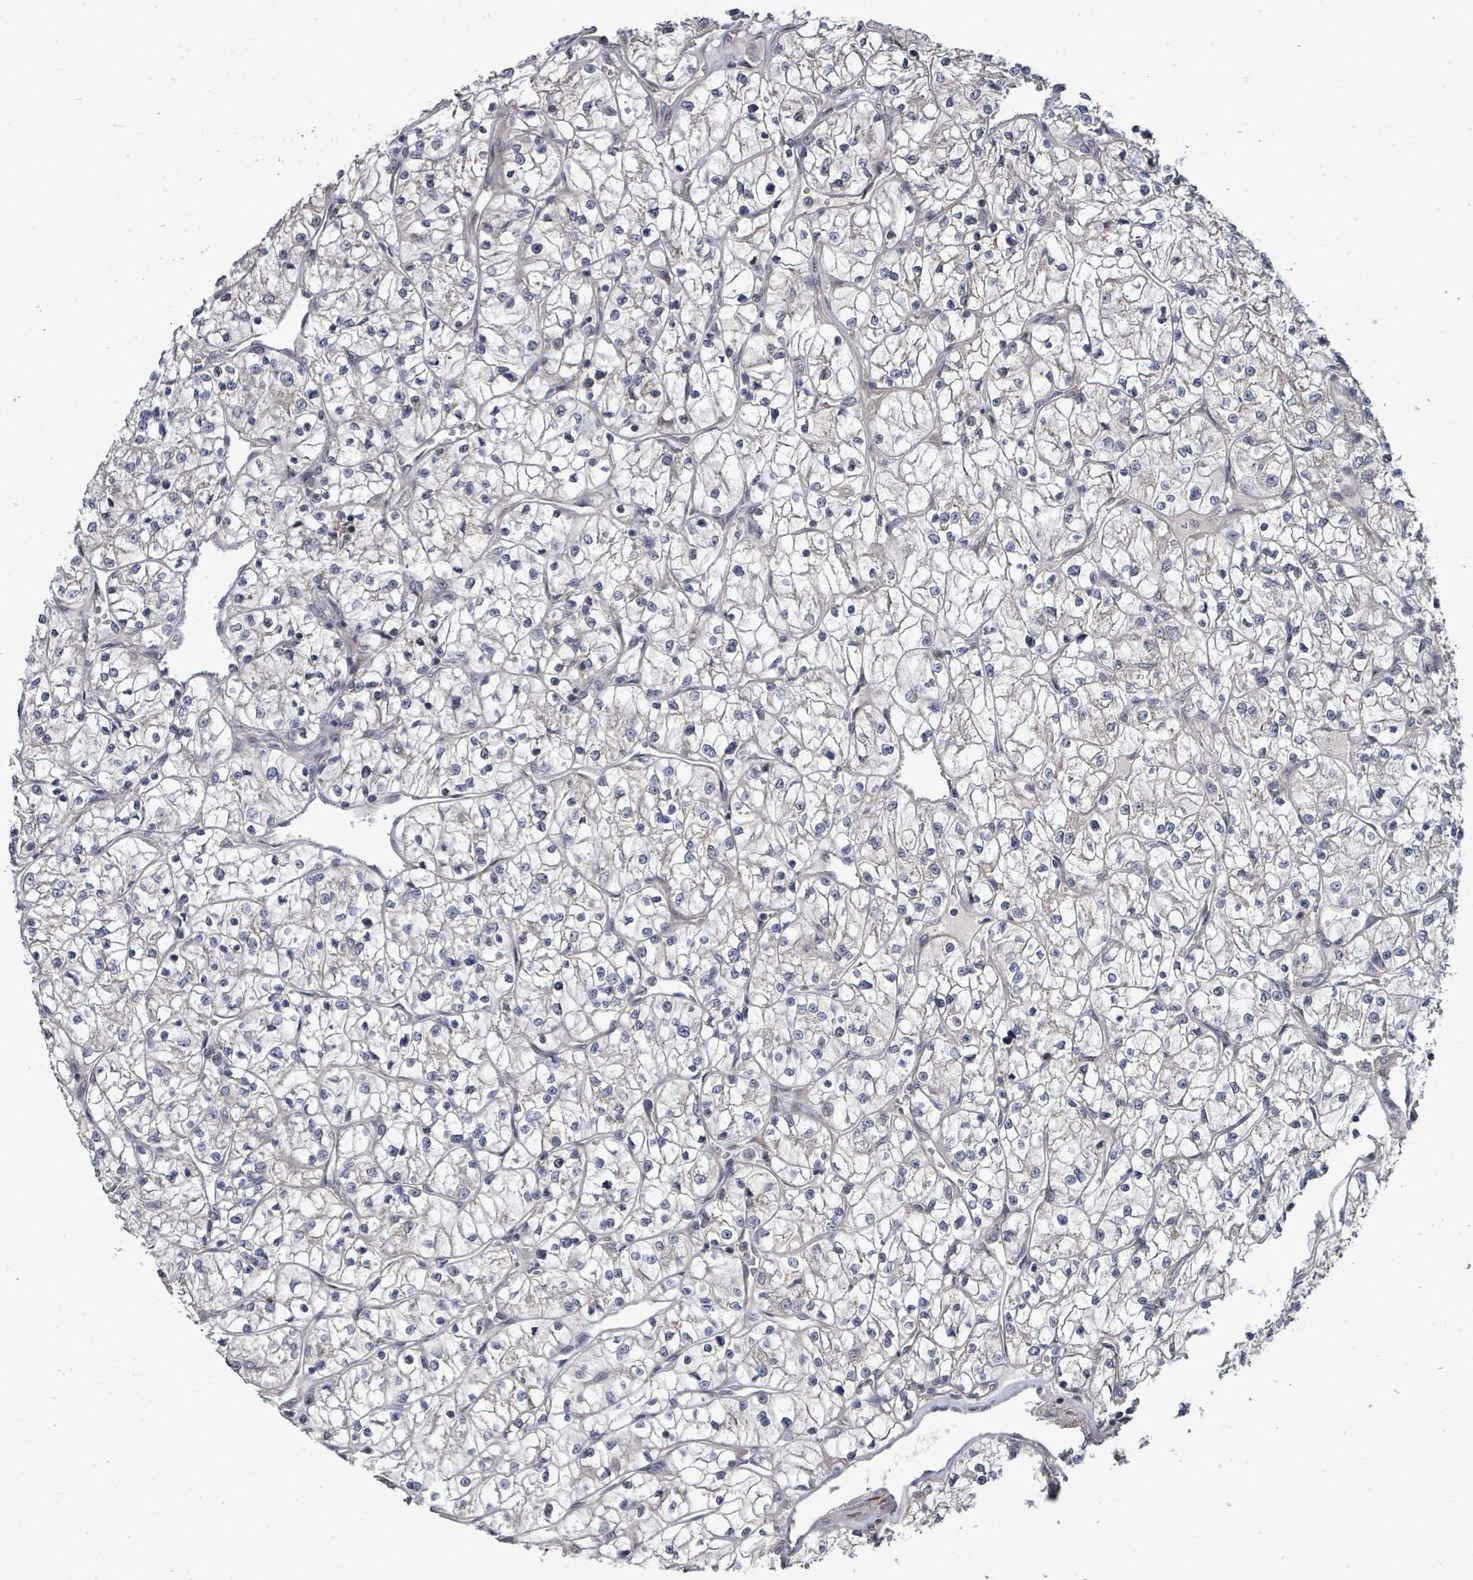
{"staining": {"intensity": "negative", "quantity": "none", "location": "none"}, "tissue": "renal cancer", "cell_type": "Tumor cells", "image_type": "cancer", "snomed": [{"axis": "morphology", "description": "Adenocarcinoma, NOS"}, {"axis": "topography", "description": "Kidney"}], "caption": "Renal adenocarcinoma stained for a protein using immunohistochemistry (IHC) exhibits no staining tumor cells.", "gene": "KRTAP27-1", "patient": {"sex": "female", "age": 64}}